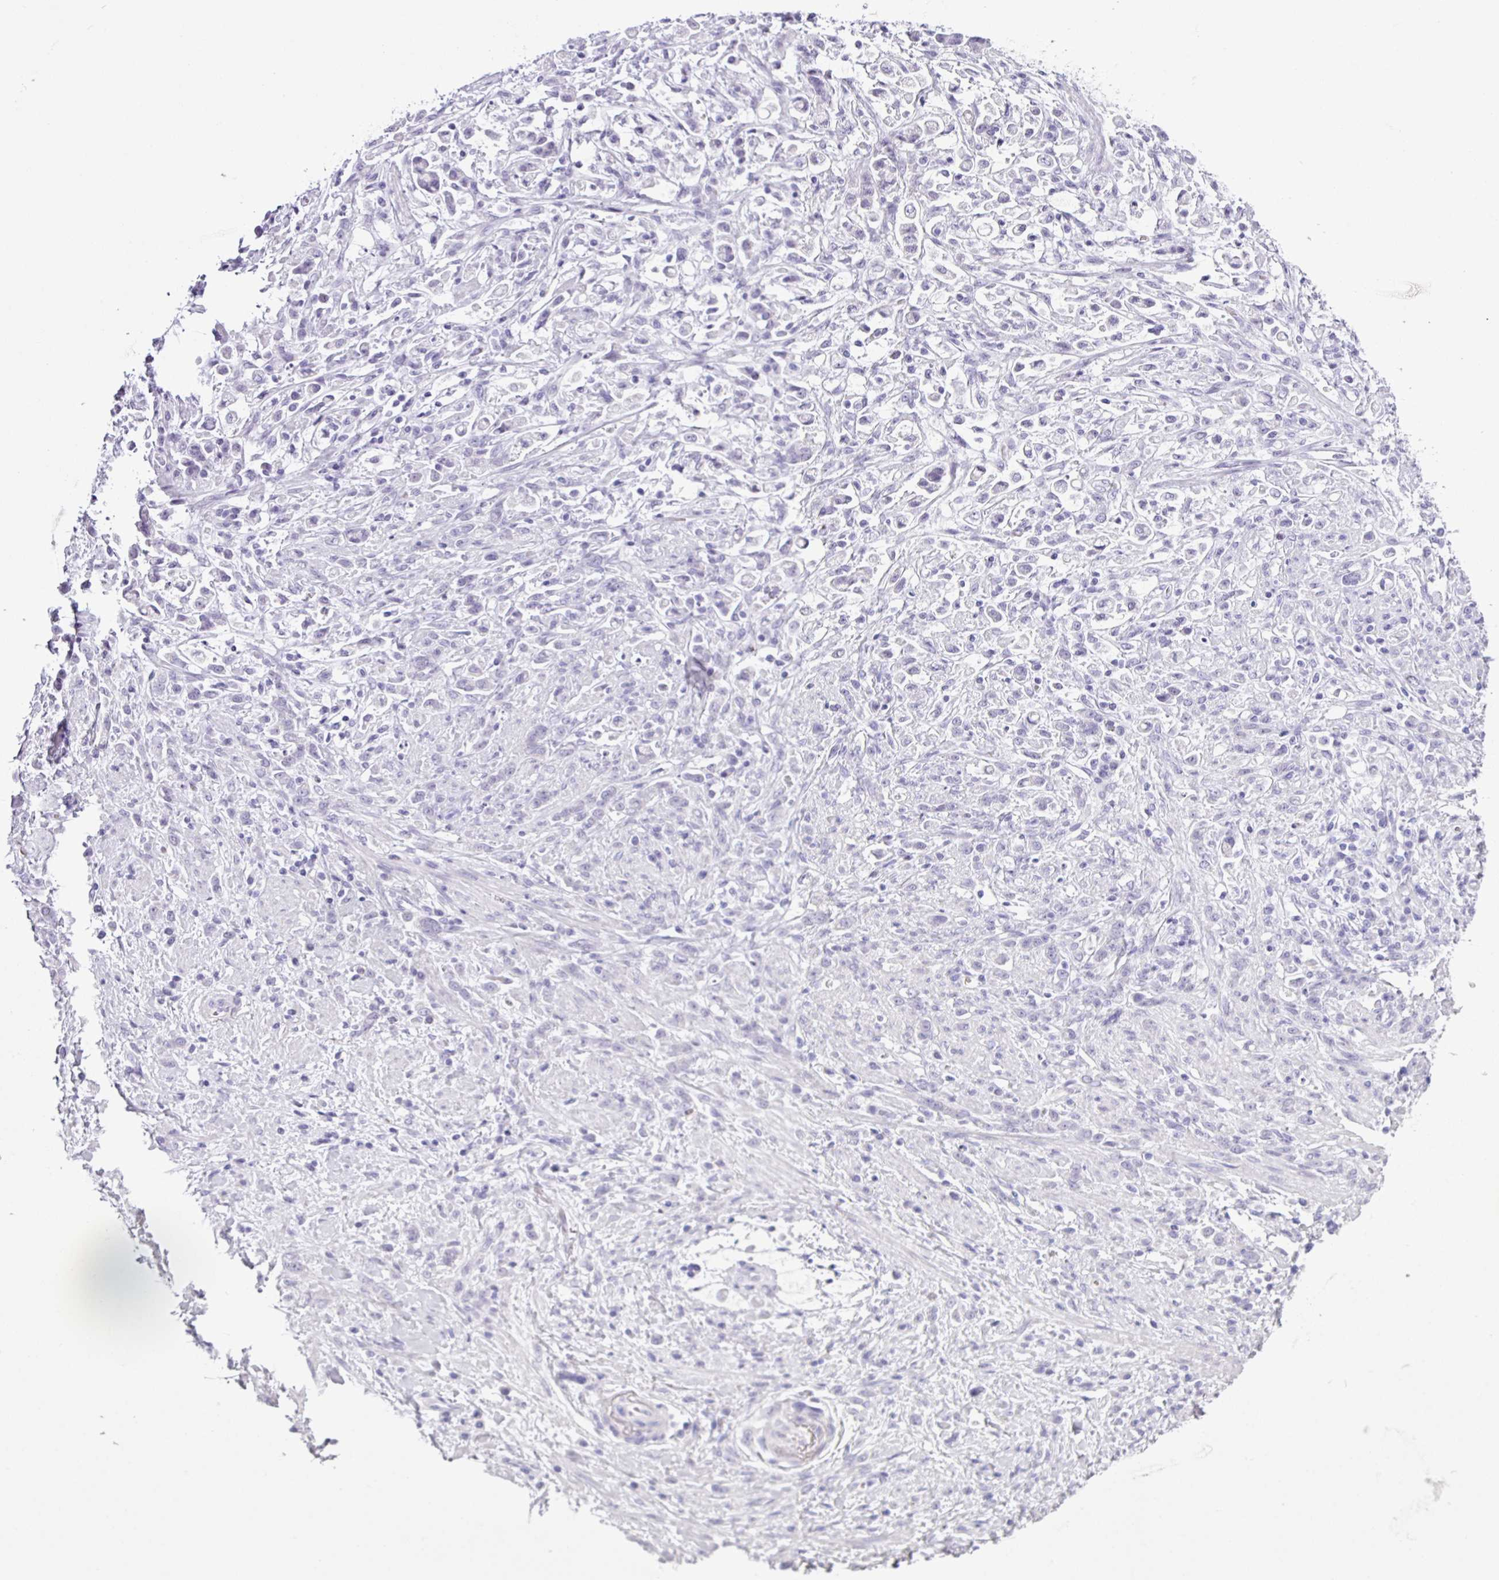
{"staining": {"intensity": "negative", "quantity": "none", "location": "none"}, "tissue": "stomach cancer", "cell_type": "Tumor cells", "image_type": "cancer", "snomed": [{"axis": "morphology", "description": "Adenocarcinoma, NOS"}, {"axis": "topography", "description": "Stomach"}], "caption": "IHC of human adenocarcinoma (stomach) demonstrates no positivity in tumor cells. (Immunohistochemistry (ihc), brightfield microscopy, high magnification).", "gene": "CDH16", "patient": {"sex": "female", "age": 60}}